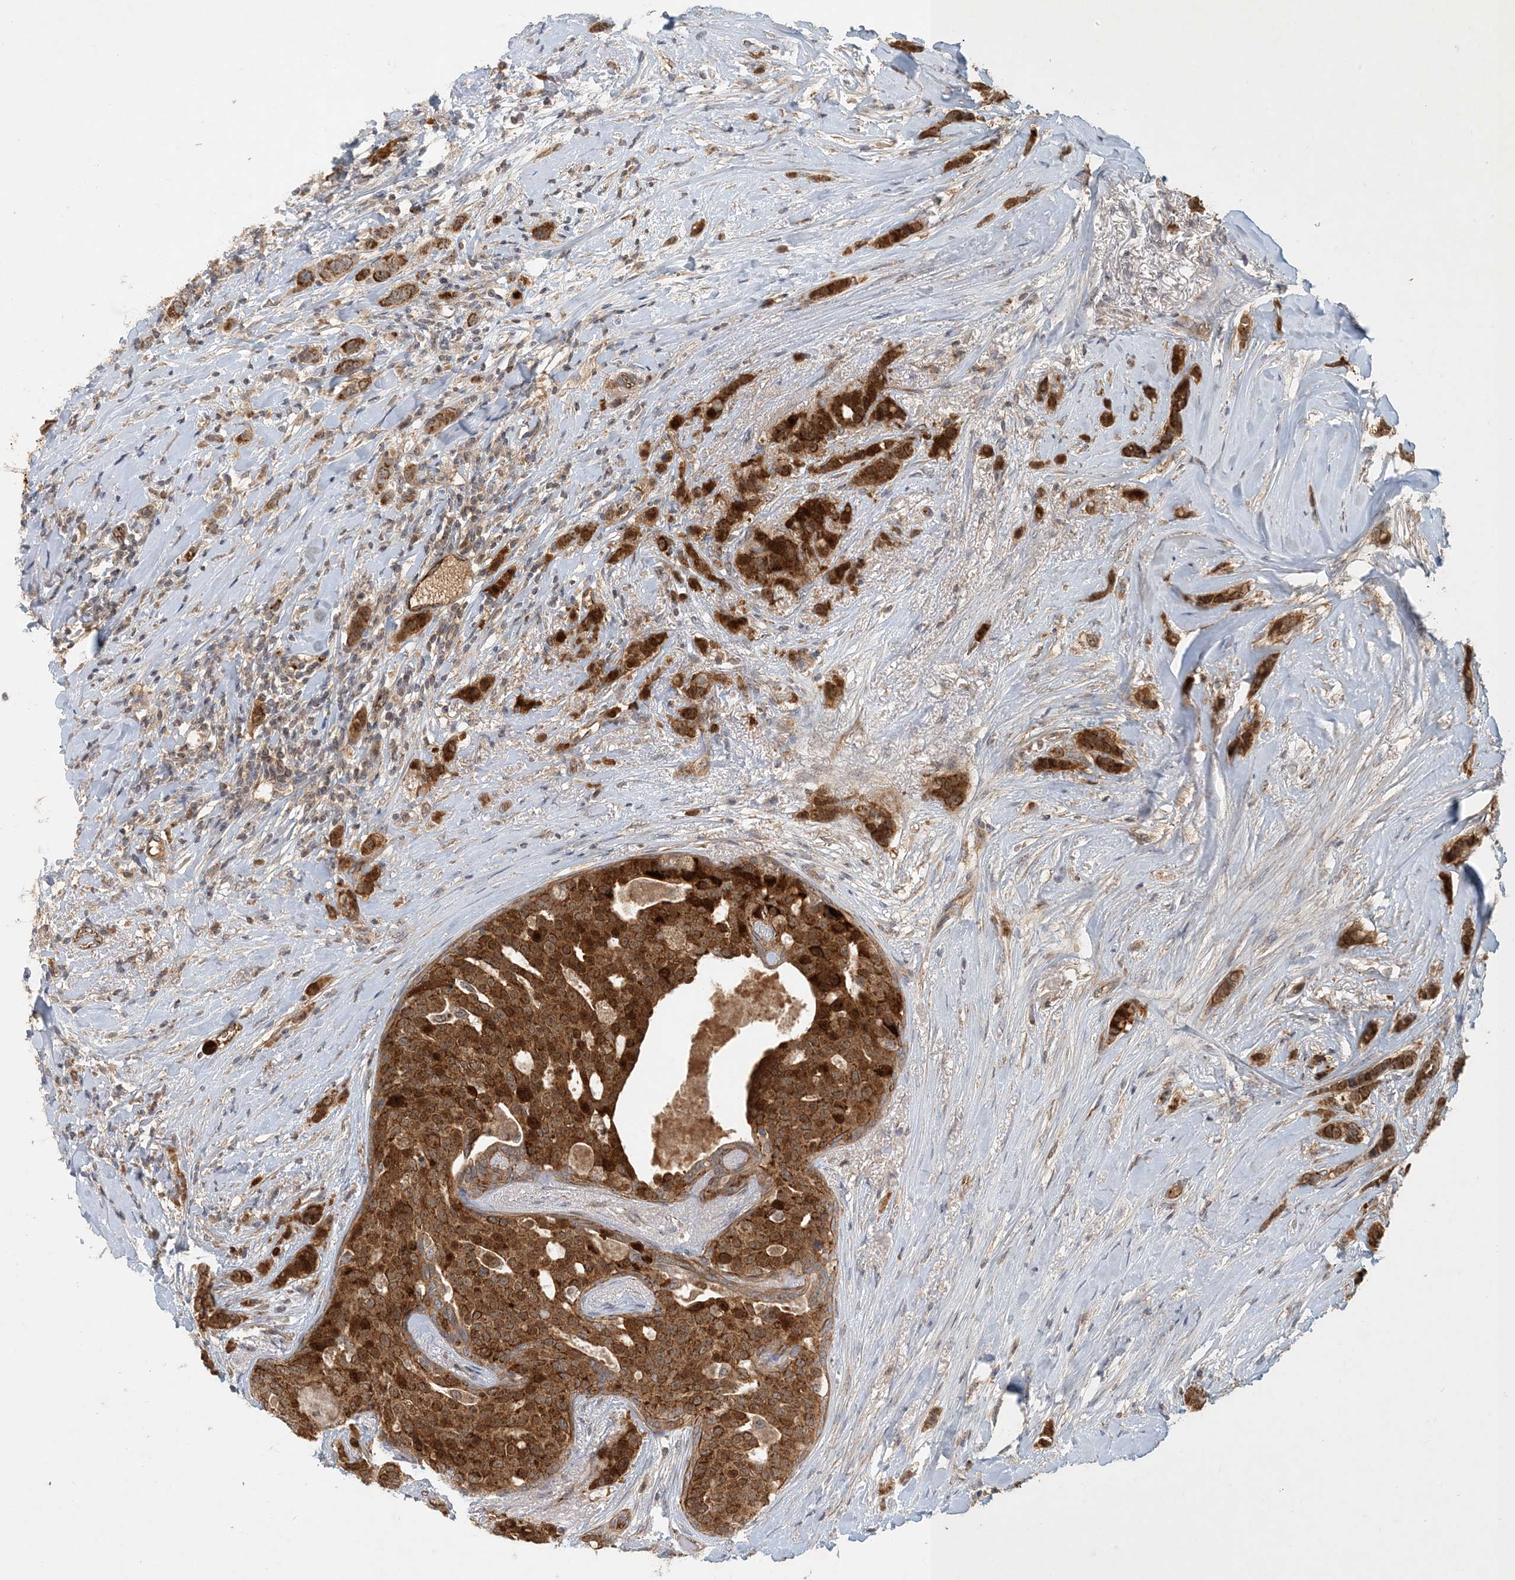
{"staining": {"intensity": "strong", "quantity": ">75%", "location": "cytoplasmic/membranous"}, "tissue": "breast cancer", "cell_type": "Tumor cells", "image_type": "cancer", "snomed": [{"axis": "morphology", "description": "Lobular carcinoma"}, {"axis": "topography", "description": "Breast"}], "caption": "Immunohistochemical staining of human breast lobular carcinoma exhibits high levels of strong cytoplasmic/membranous protein expression in about >75% of tumor cells.", "gene": "ZBTB3", "patient": {"sex": "female", "age": 51}}